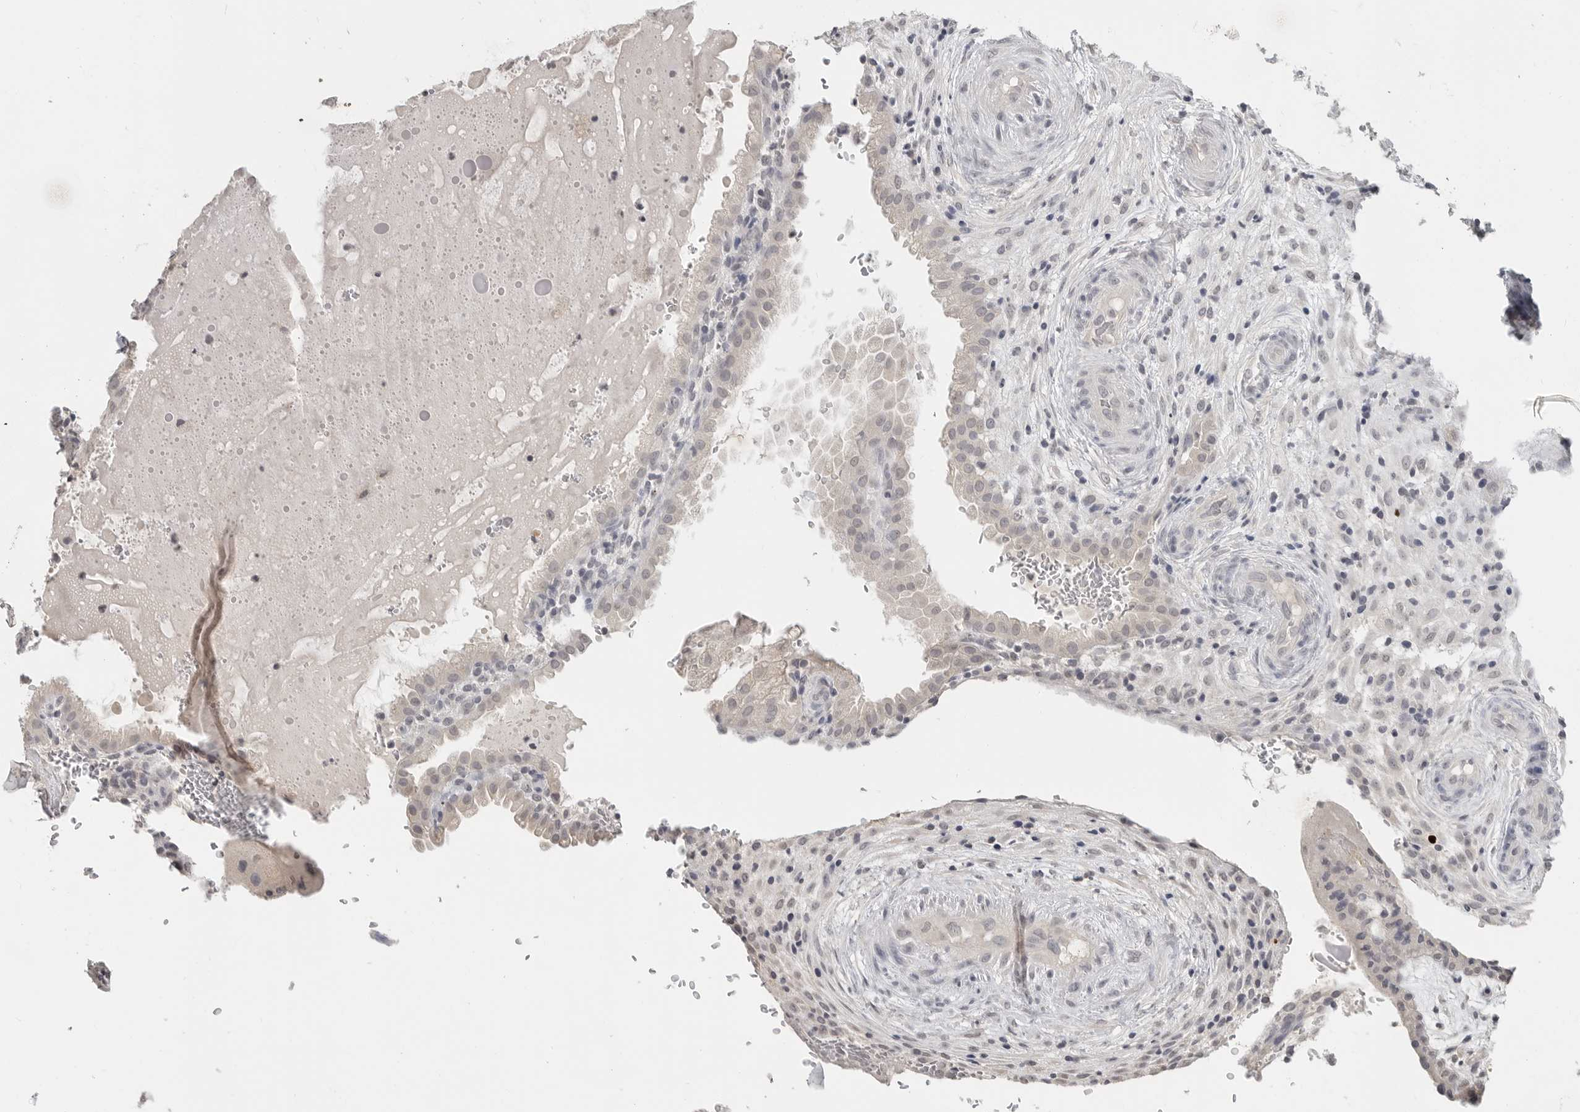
{"staining": {"intensity": "negative", "quantity": "none", "location": "none"}, "tissue": "placenta", "cell_type": "Decidual cells", "image_type": "normal", "snomed": [{"axis": "morphology", "description": "Normal tissue, NOS"}, {"axis": "topography", "description": "Placenta"}], "caption": "Immunohistochemistry (IHC) micrograph of unremarkable human placenta stained for a protein (brown), which shows no expression in decidual cells.", "gene": "FOXP3", "patient": {"sex": "female", "age": 35}}